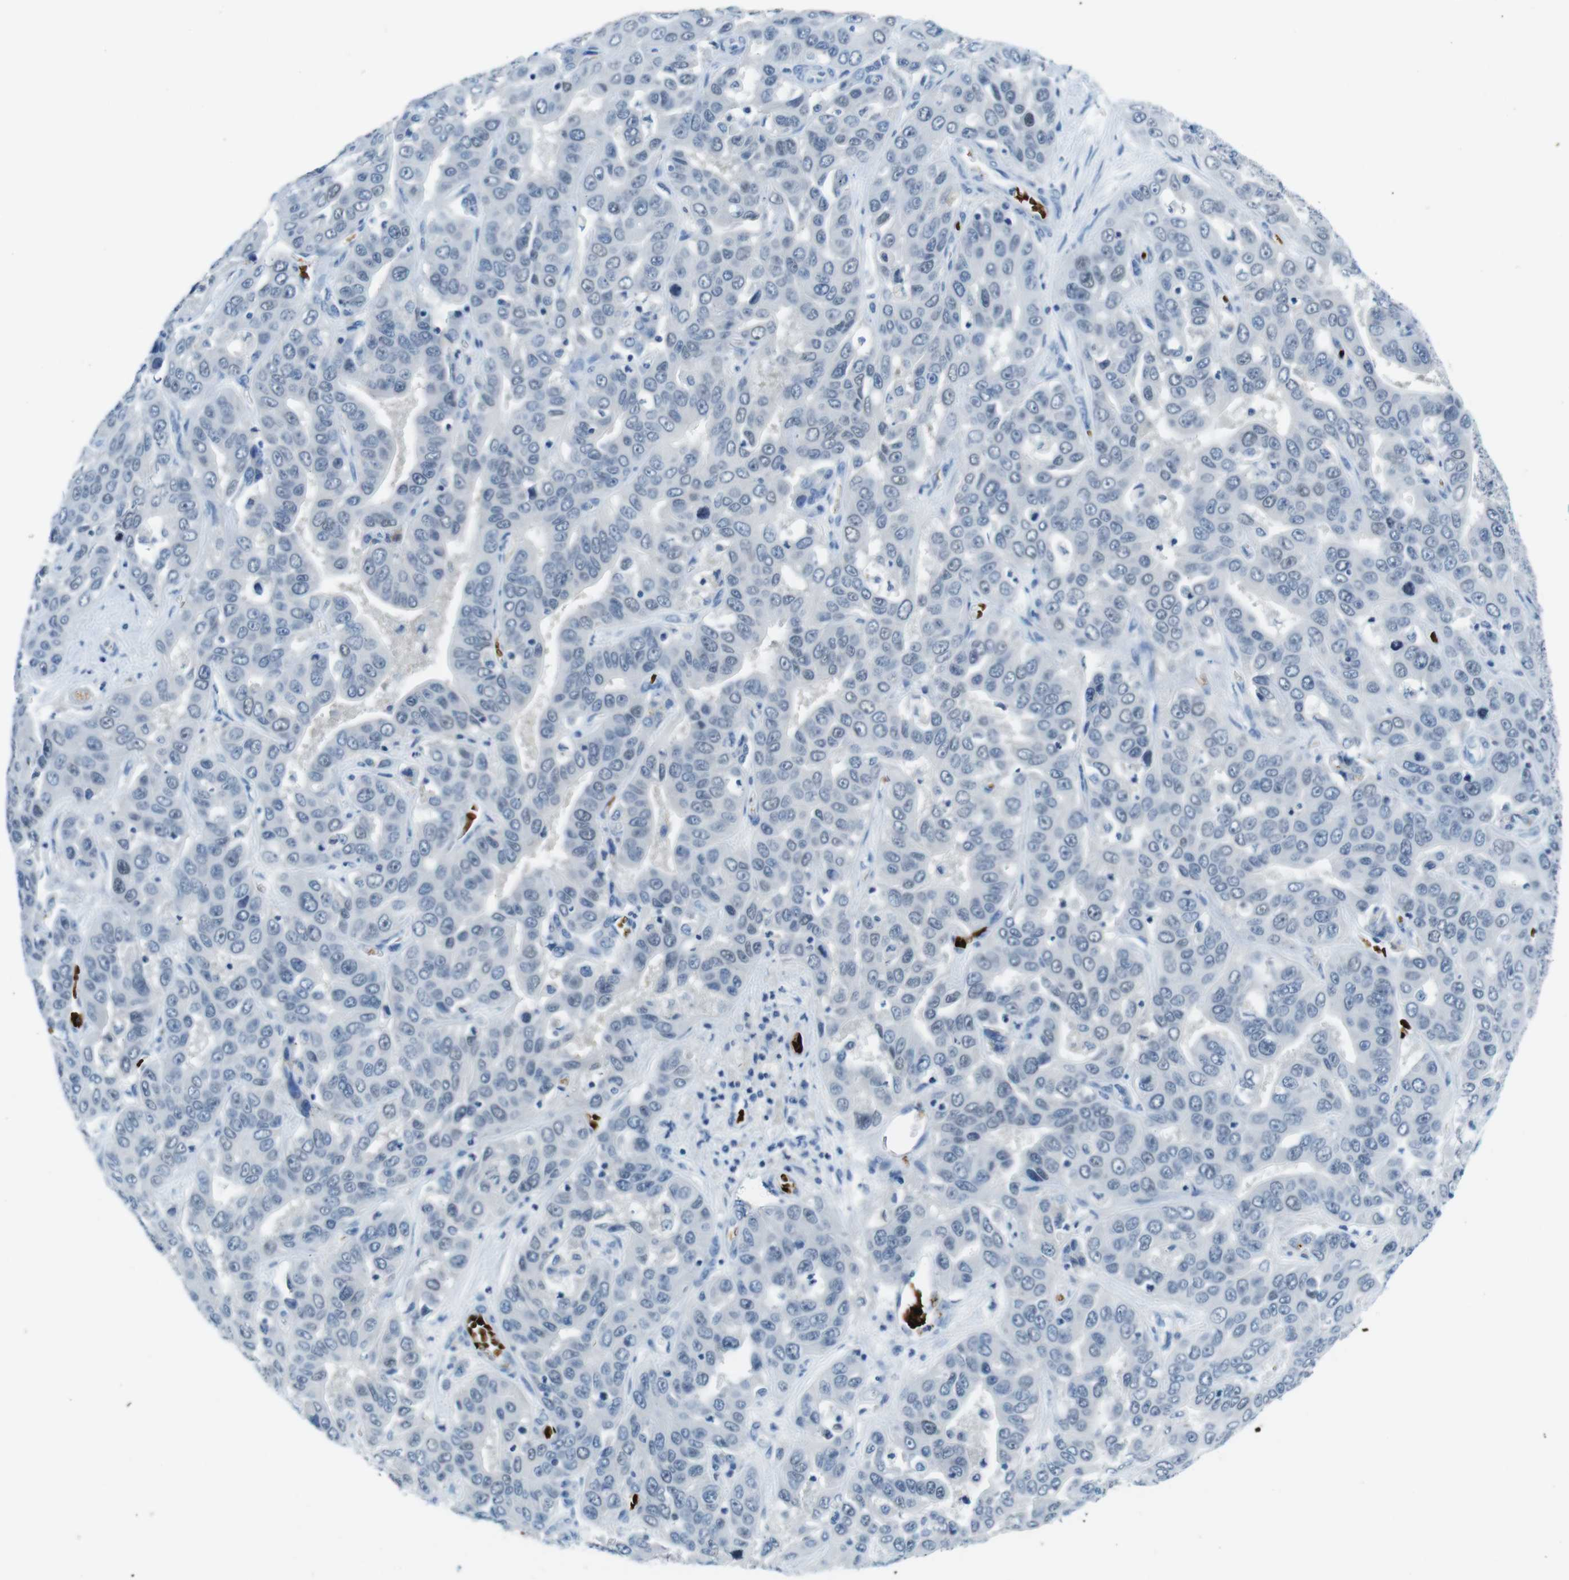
{"staining": {"intensity": "negative", "quantity": "none", "location": "none"}, "tissue": "liver cancer", "cell_type": "Tumor cells", "image_type": "cancer", "snomed": [{"axis": "morphology", "description": "Cholangiocarcinoma"}, {"axis": "topography", "description": "Liver"}], "caption": "A high-resolution micrograph shows IHC staining of liver cancer (cholangiocarcinoma), which exhibits no significant expression in tumor cells.", "gene": "TFAP2C", "patient": {"sex": "female", "age": 52}}